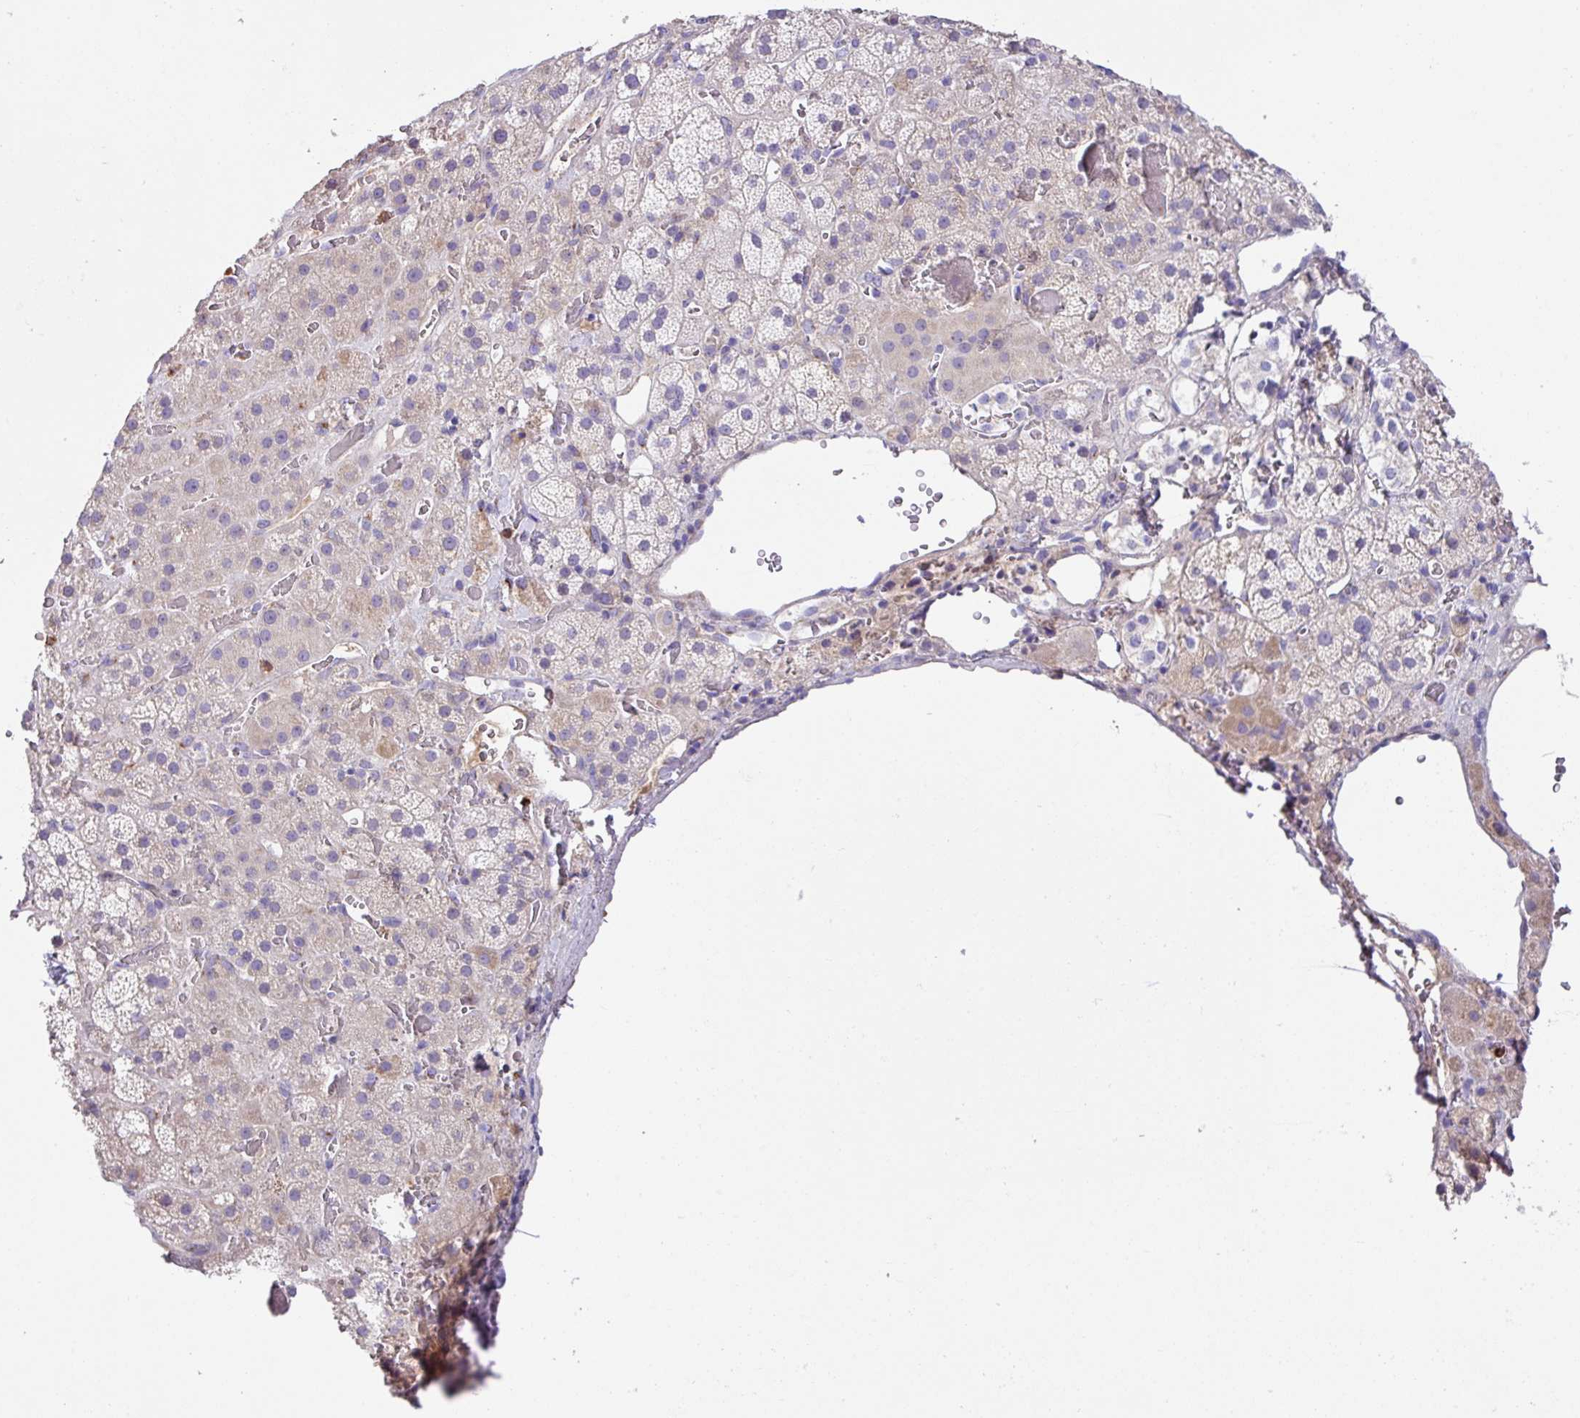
{"staining": {"intensity": "negative", "quantity": "none", "location": "none"}, "tissue": "adrenal gland", "cell_type": "Glandular cells", "image_type": "normal", "snomed": [{"axis": "morphology", "description": "Normal tissue, NOS"}, {"axis": "topography", "description": "Adrenal gland"}], "caption": "Glandular cells are negative for protein expression in unremarkable human adrenal gland. Brightfield microscopy of immunohistochemistry stained with DAB (brown) and hematoxylin (blue), captured at high magnification.", "gene": "CRISP3", "patient": {"sex": "male", "age": 57}}